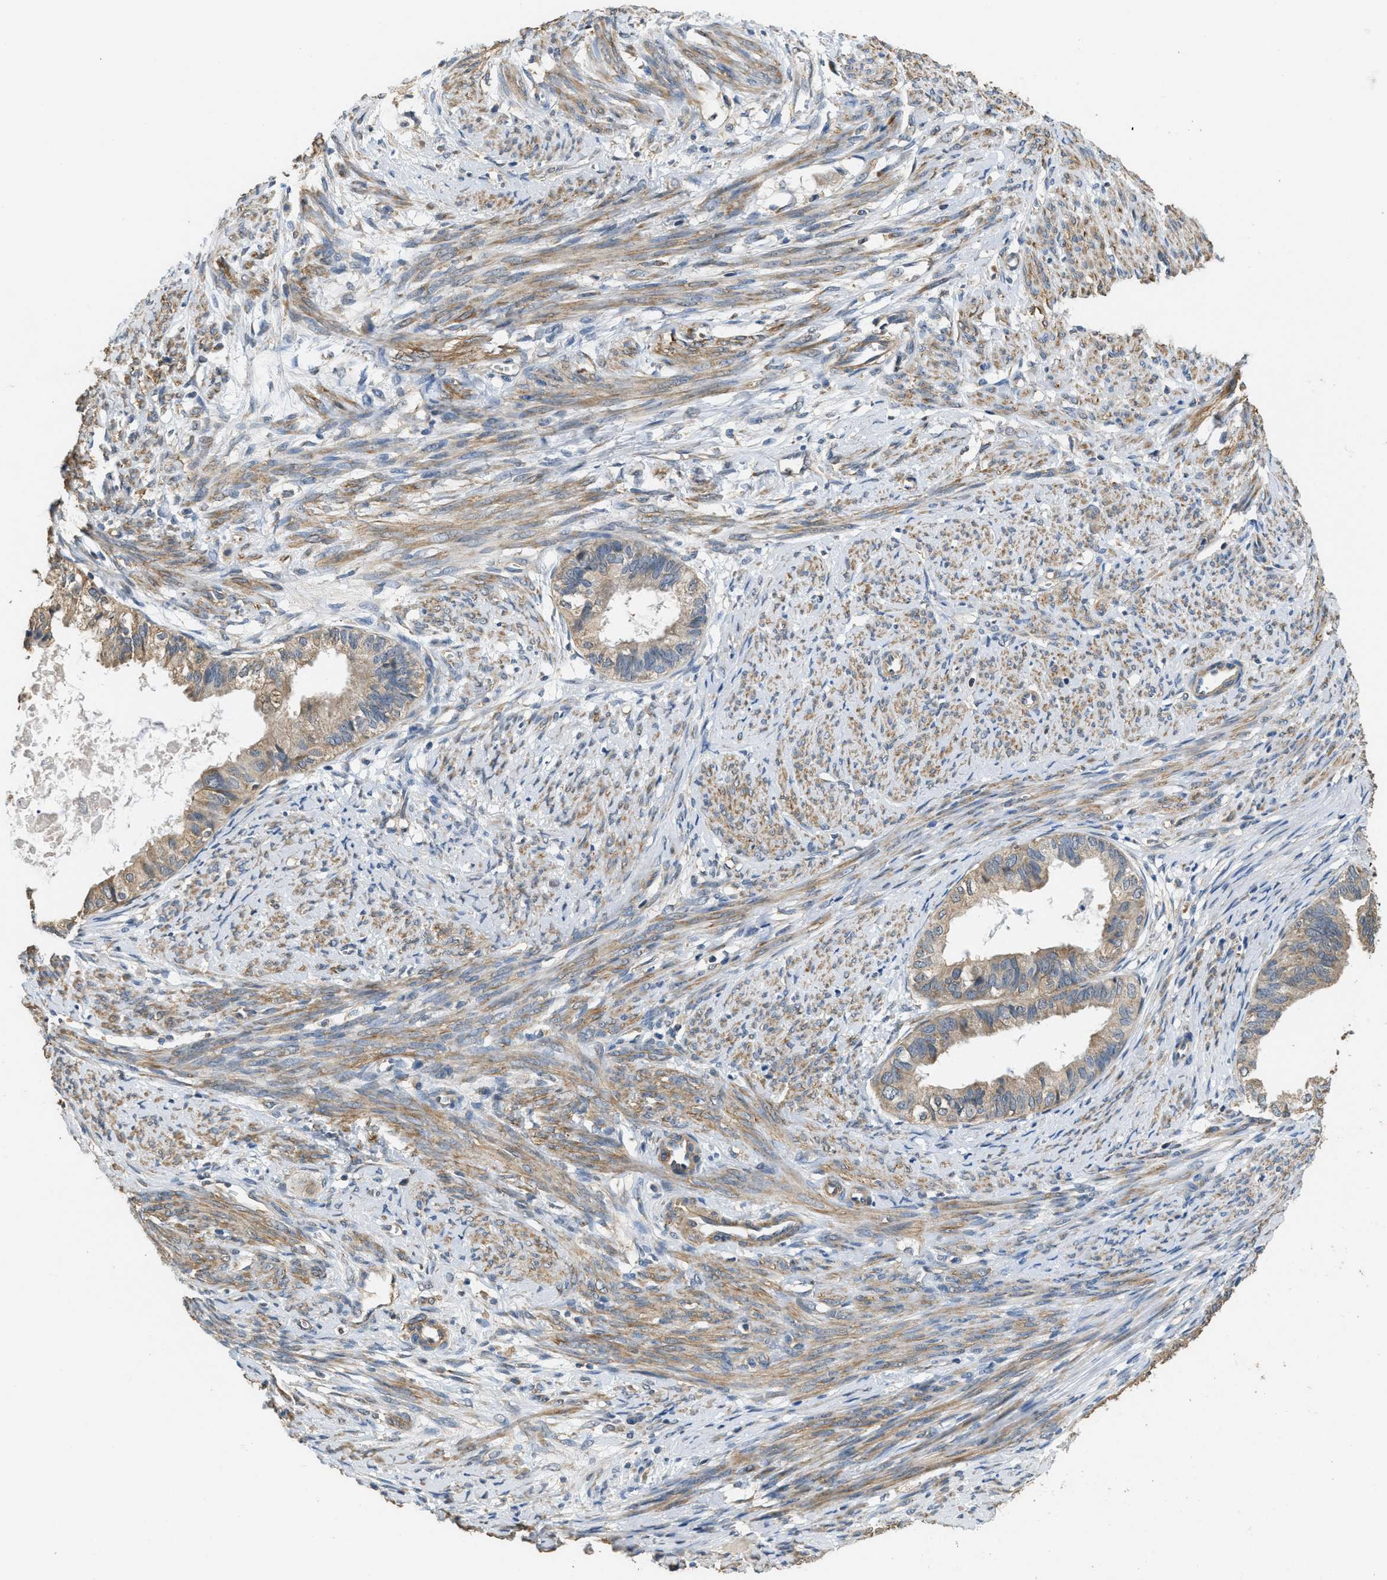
{"staining": {"intensity": "weak", "quantity": "25%-75%", "location": "cytoplasmic/membranous"}, "tissue": "cervical cancer", "cell_type": "Tumor cells", "image_type": "cancer", "snomed": [{"axis": "morphology", "description": "Normal tissue, NOS"}, {"axis": "morphology", "description": "Adenocarcinoma, NOS"}, {"axis": "topography", "description": "Cervix"}, {"axis": "topography", "description": "Endometrium"}], "caption": "A histopathology image showing weak cytoplasmic/membranous staining in about 25%-75% of tumor cells in cervical adenocarcinoma, as visualized by brown immunohistochemical staining.", "gene": "THBS2", "patient": {"sex": "female", "age": 86}}